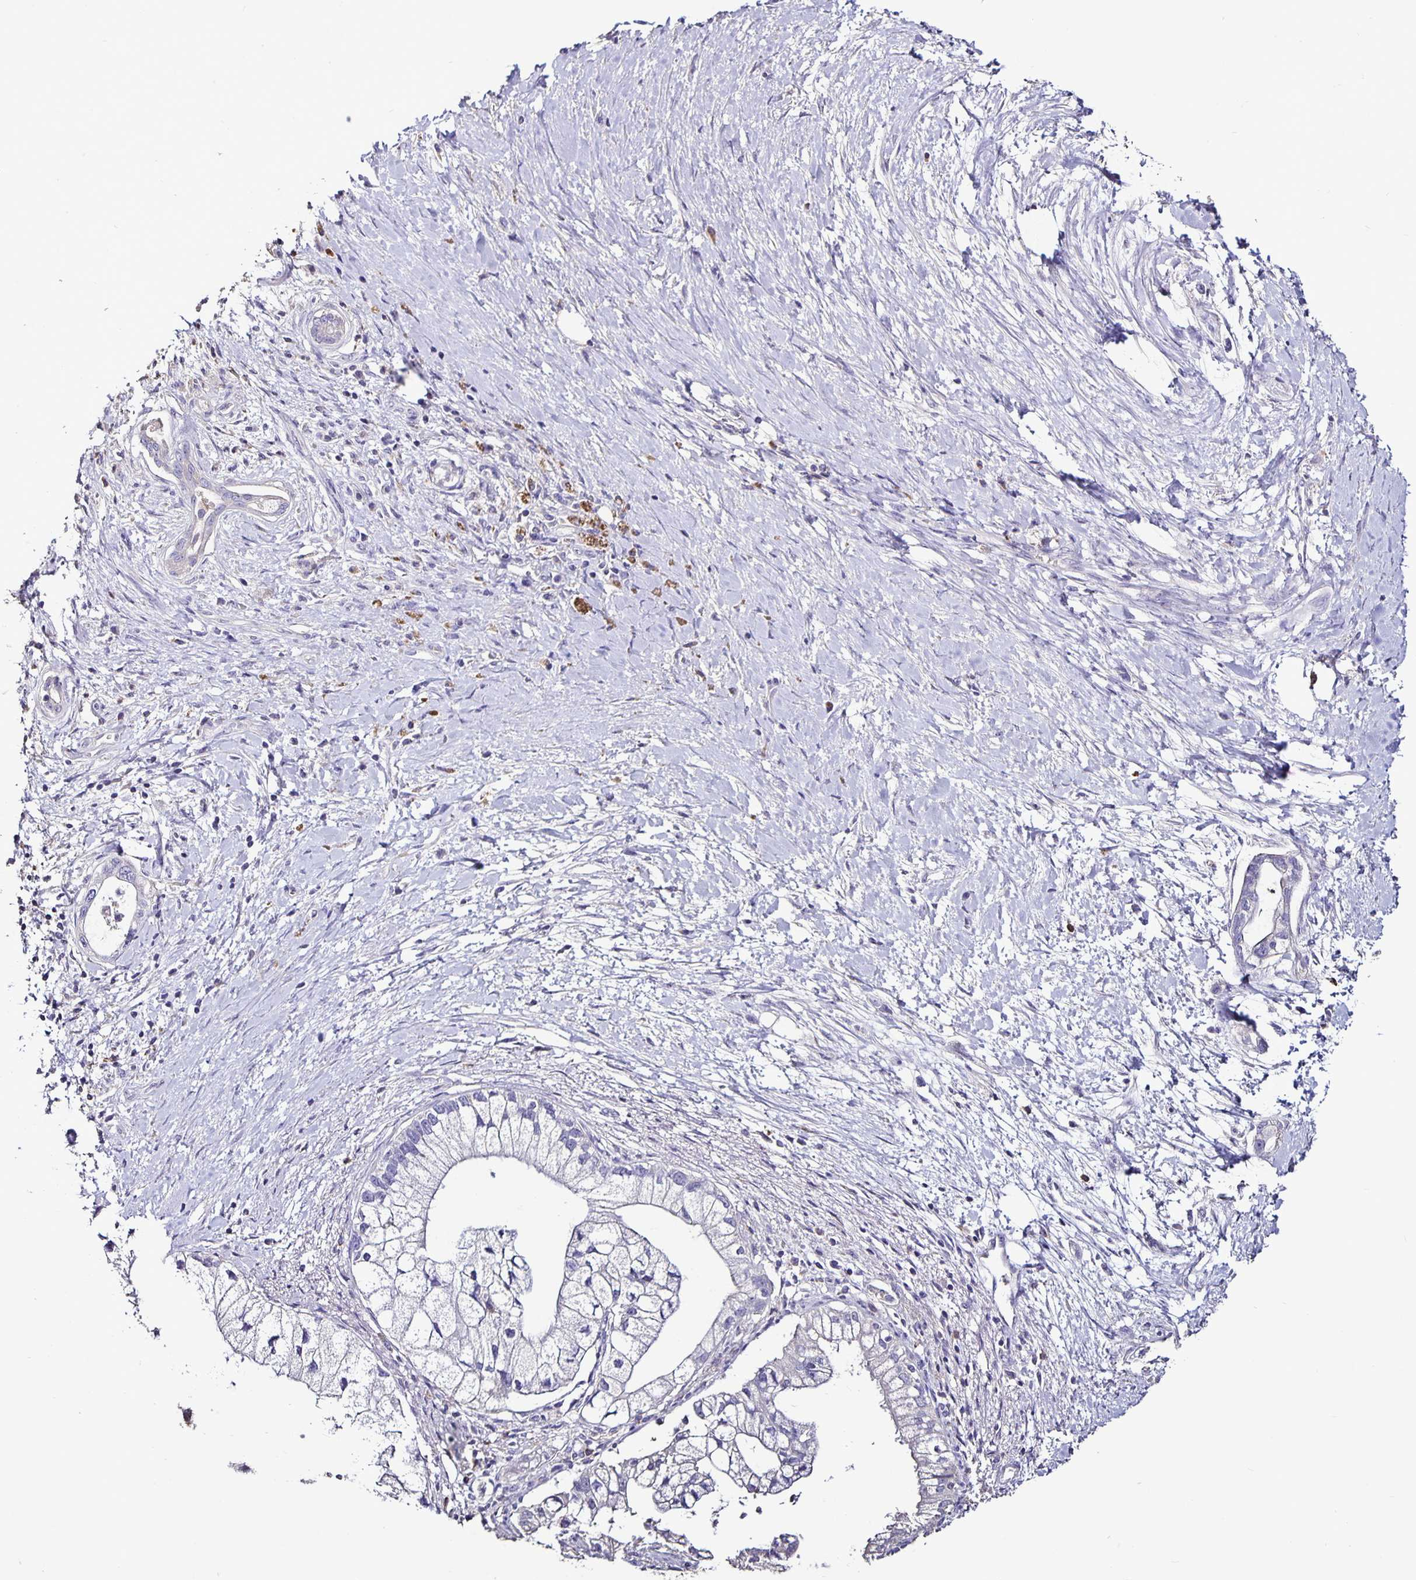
{"staining": {"intensity": "negative", "quantity": "none", "location": "none"}, "tissue": "pancreatic cancer", "cell_type": "Tumor cells", "image_type": "cancer", "snomed": [{"axis": "morphology", "description": "Adenocarcinoma, NOS"}, {"axis": "topography", "description": "Pancreas"}], "caption": "A high-resolution image shows immunohistochemistry (IHC) staining of adenocarcinoma (pancreatic), which exhibits no significant expression in tumor cells.", "gene": "FCER1A", "patient": {"sex": "male", "age": 70}}